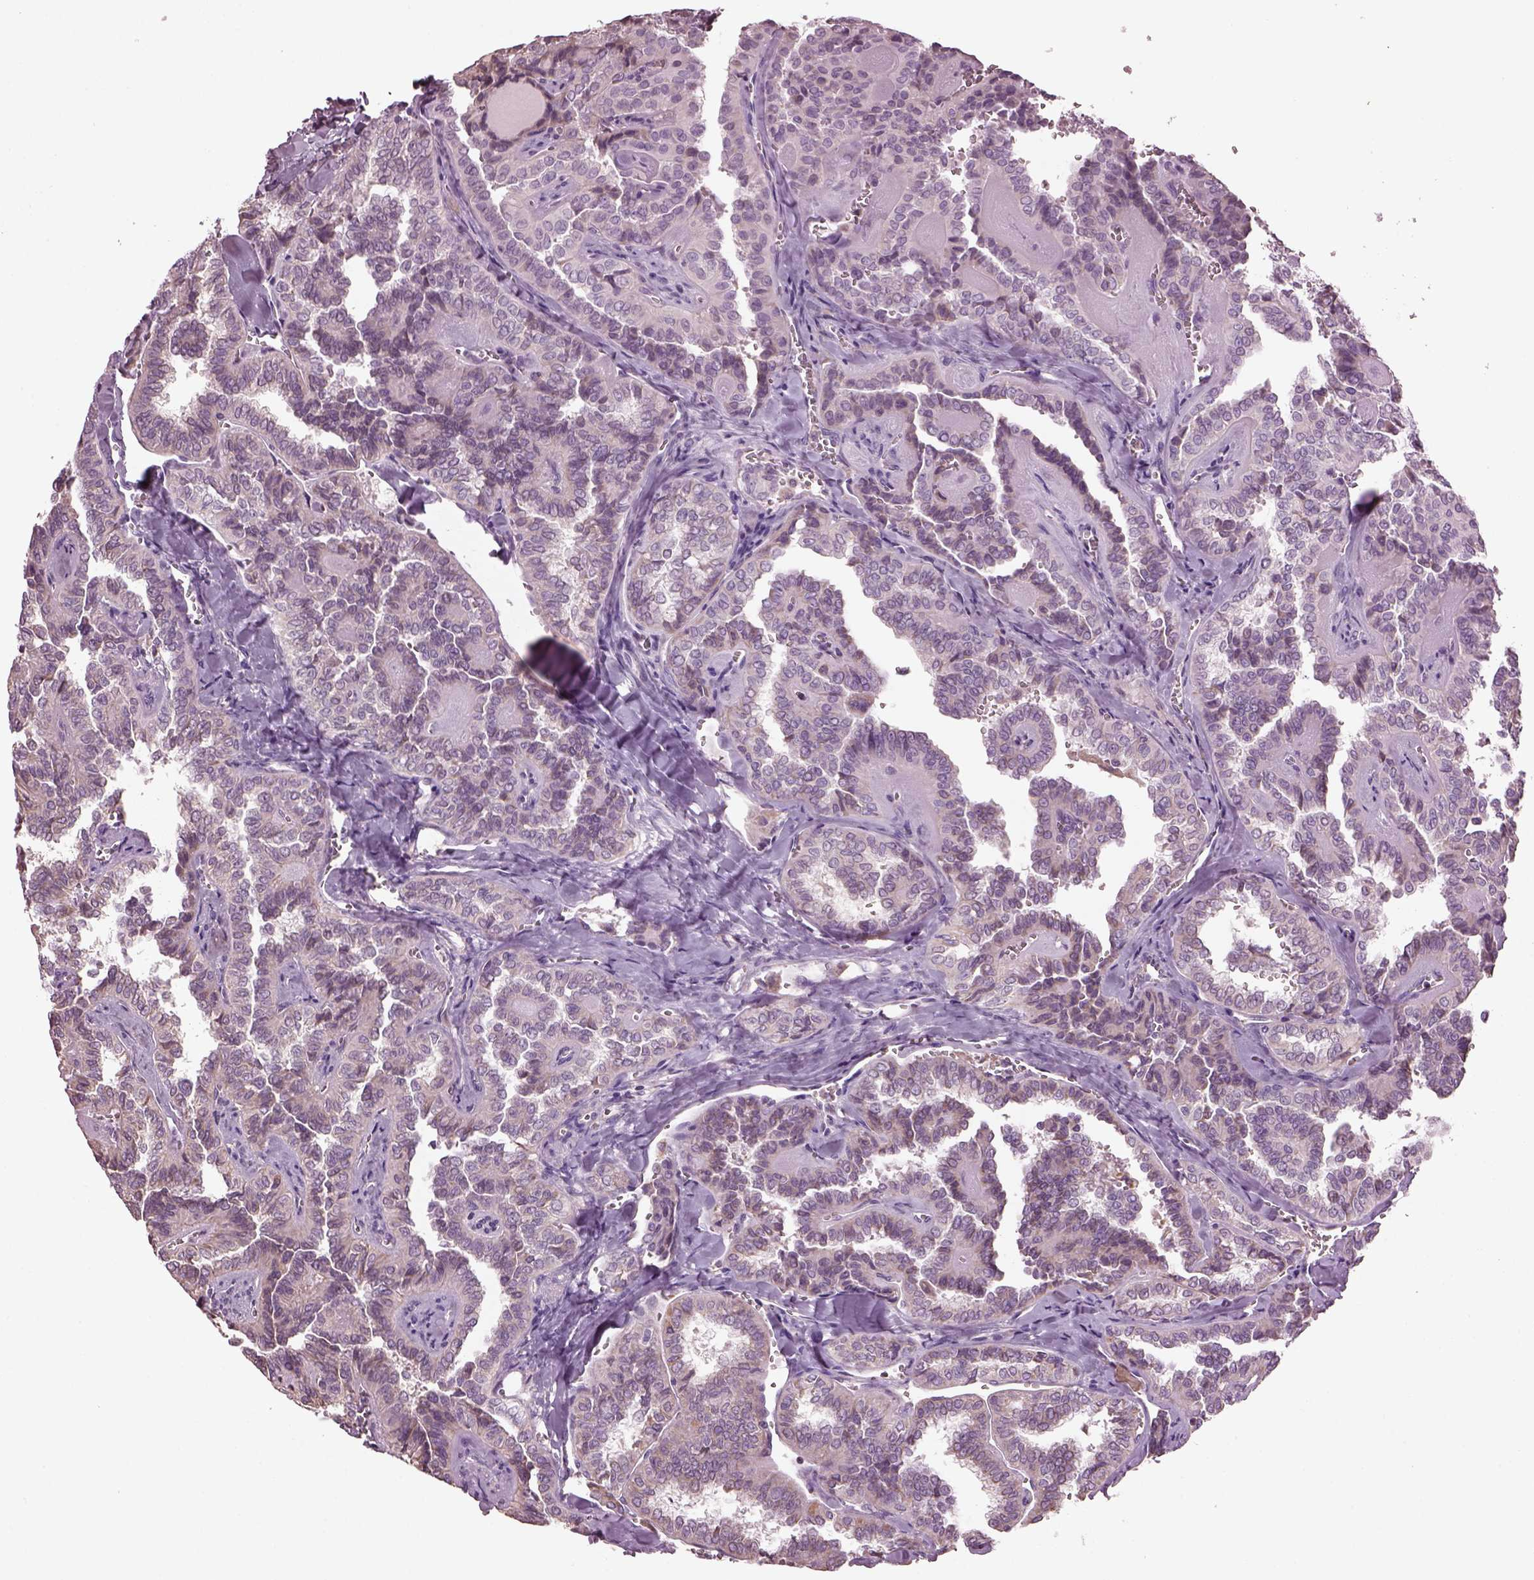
{"staining": {"intensity": "negative", "quantity": "none", "location": "none"}, "tissue": "thyroid cancer", "cell_type": "Tumor cells", "image_type": "cancer", "snomed": [{"axis": "morphology", "description": "Papillary adenocarcinoma, NOS"}, {"axis": "topography", "description": "Thyroid gland"}], "caption": "Thyroid cancer stained for a protein using IHC displays no staining tumor cells.", "gene": "SPATA7", "patient": {"sex": "female", "age": 41}}